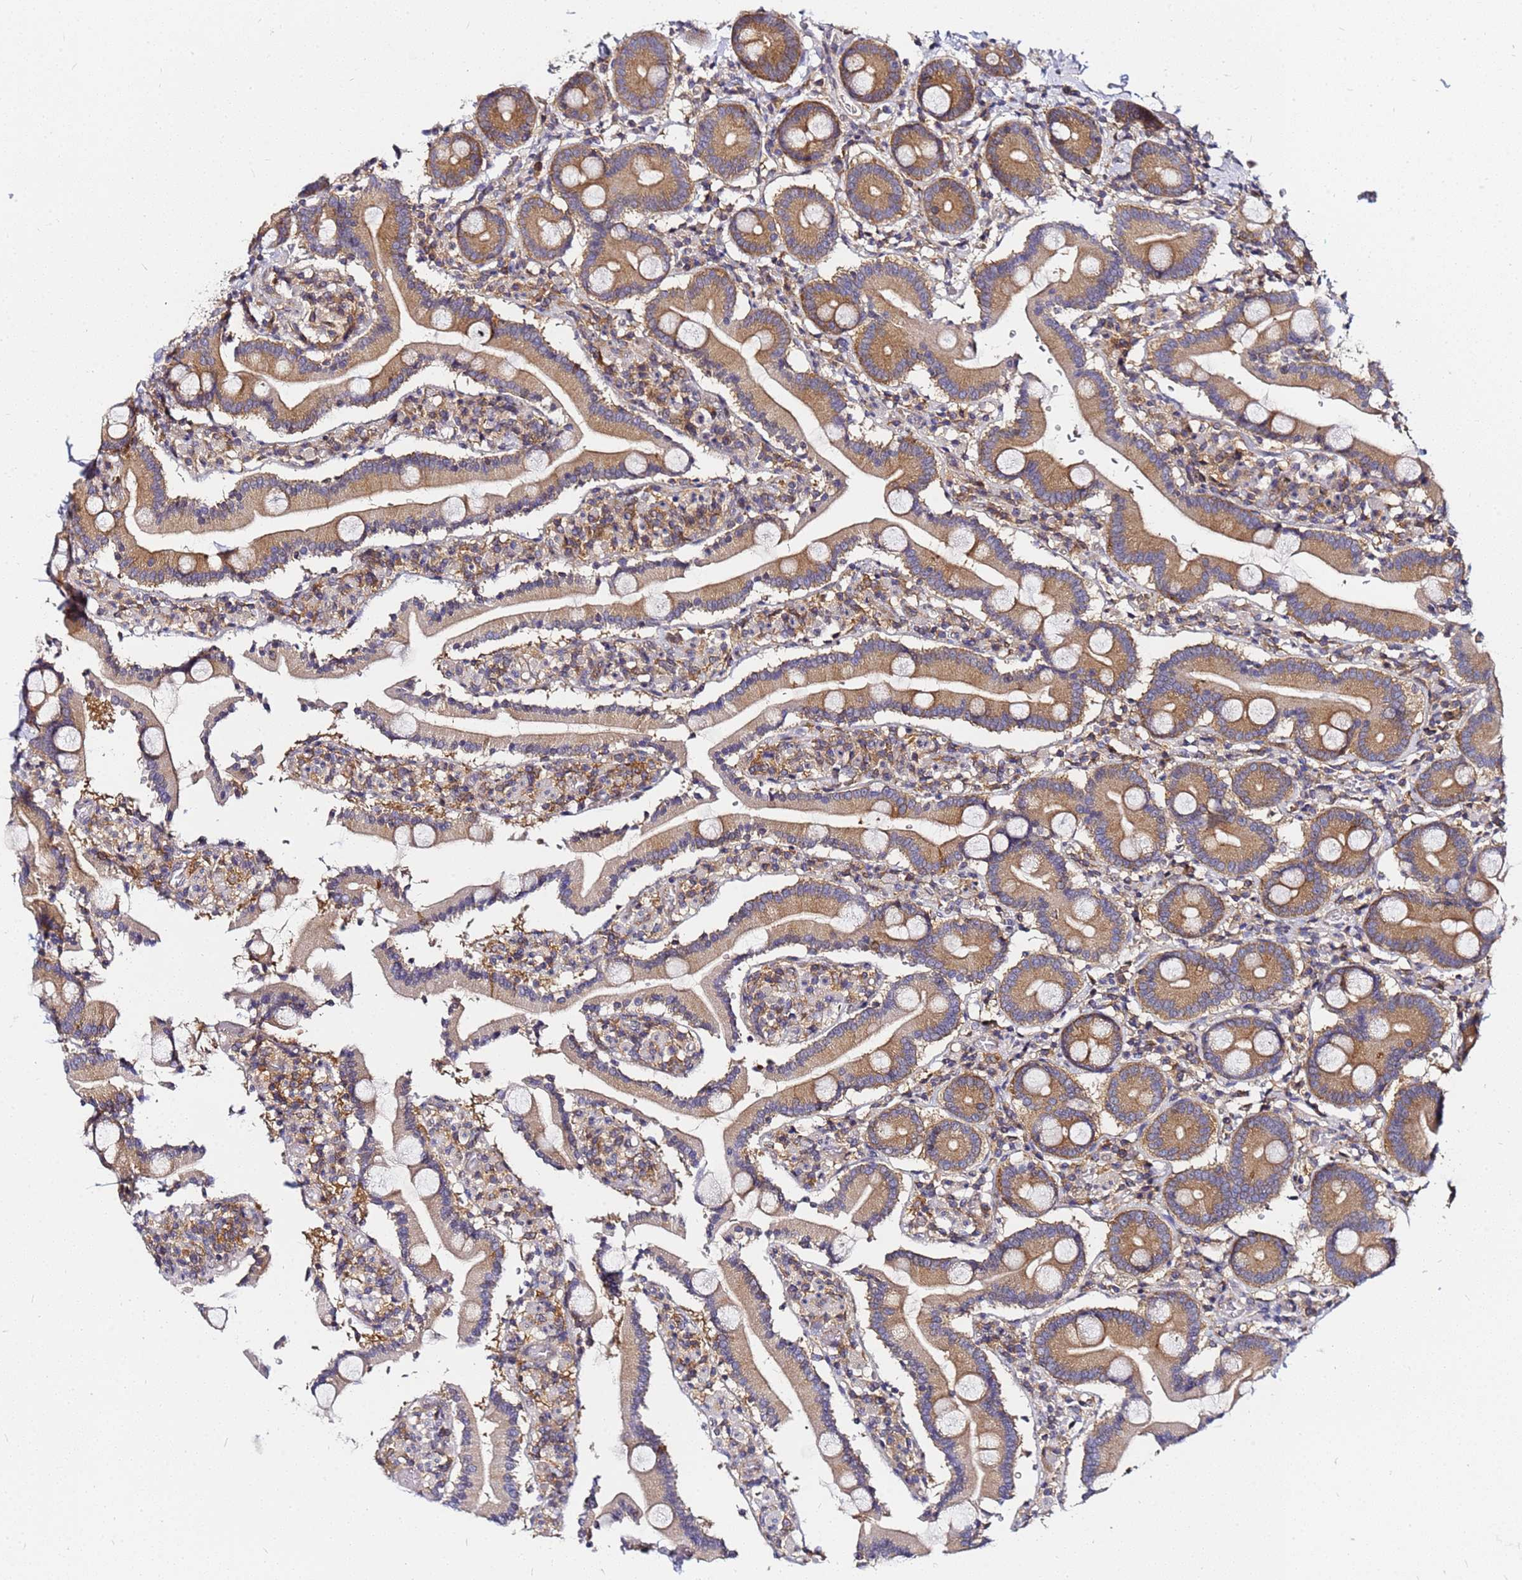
{"staining": {"intensity": "moderate", "quantity": ">75%", "location": "cytoplasmic/membranous"}, "tissue": "duodenum", "cell_type": "Glandular cells", "image_type": "normal", "snomed": [{"axis": "morphology", "description": "Normal tissue, NOS"}, {"axis": "topography", "description": "Duodenum"}], "caption": "Moderate cytoplasmic/membranous expression for a protein is appreciated in approximately >75% of glandular cells of normal duodenum using immunohistochemistry.", "gene": "CHM", "patient": {"sex": "male", "age": 55}}